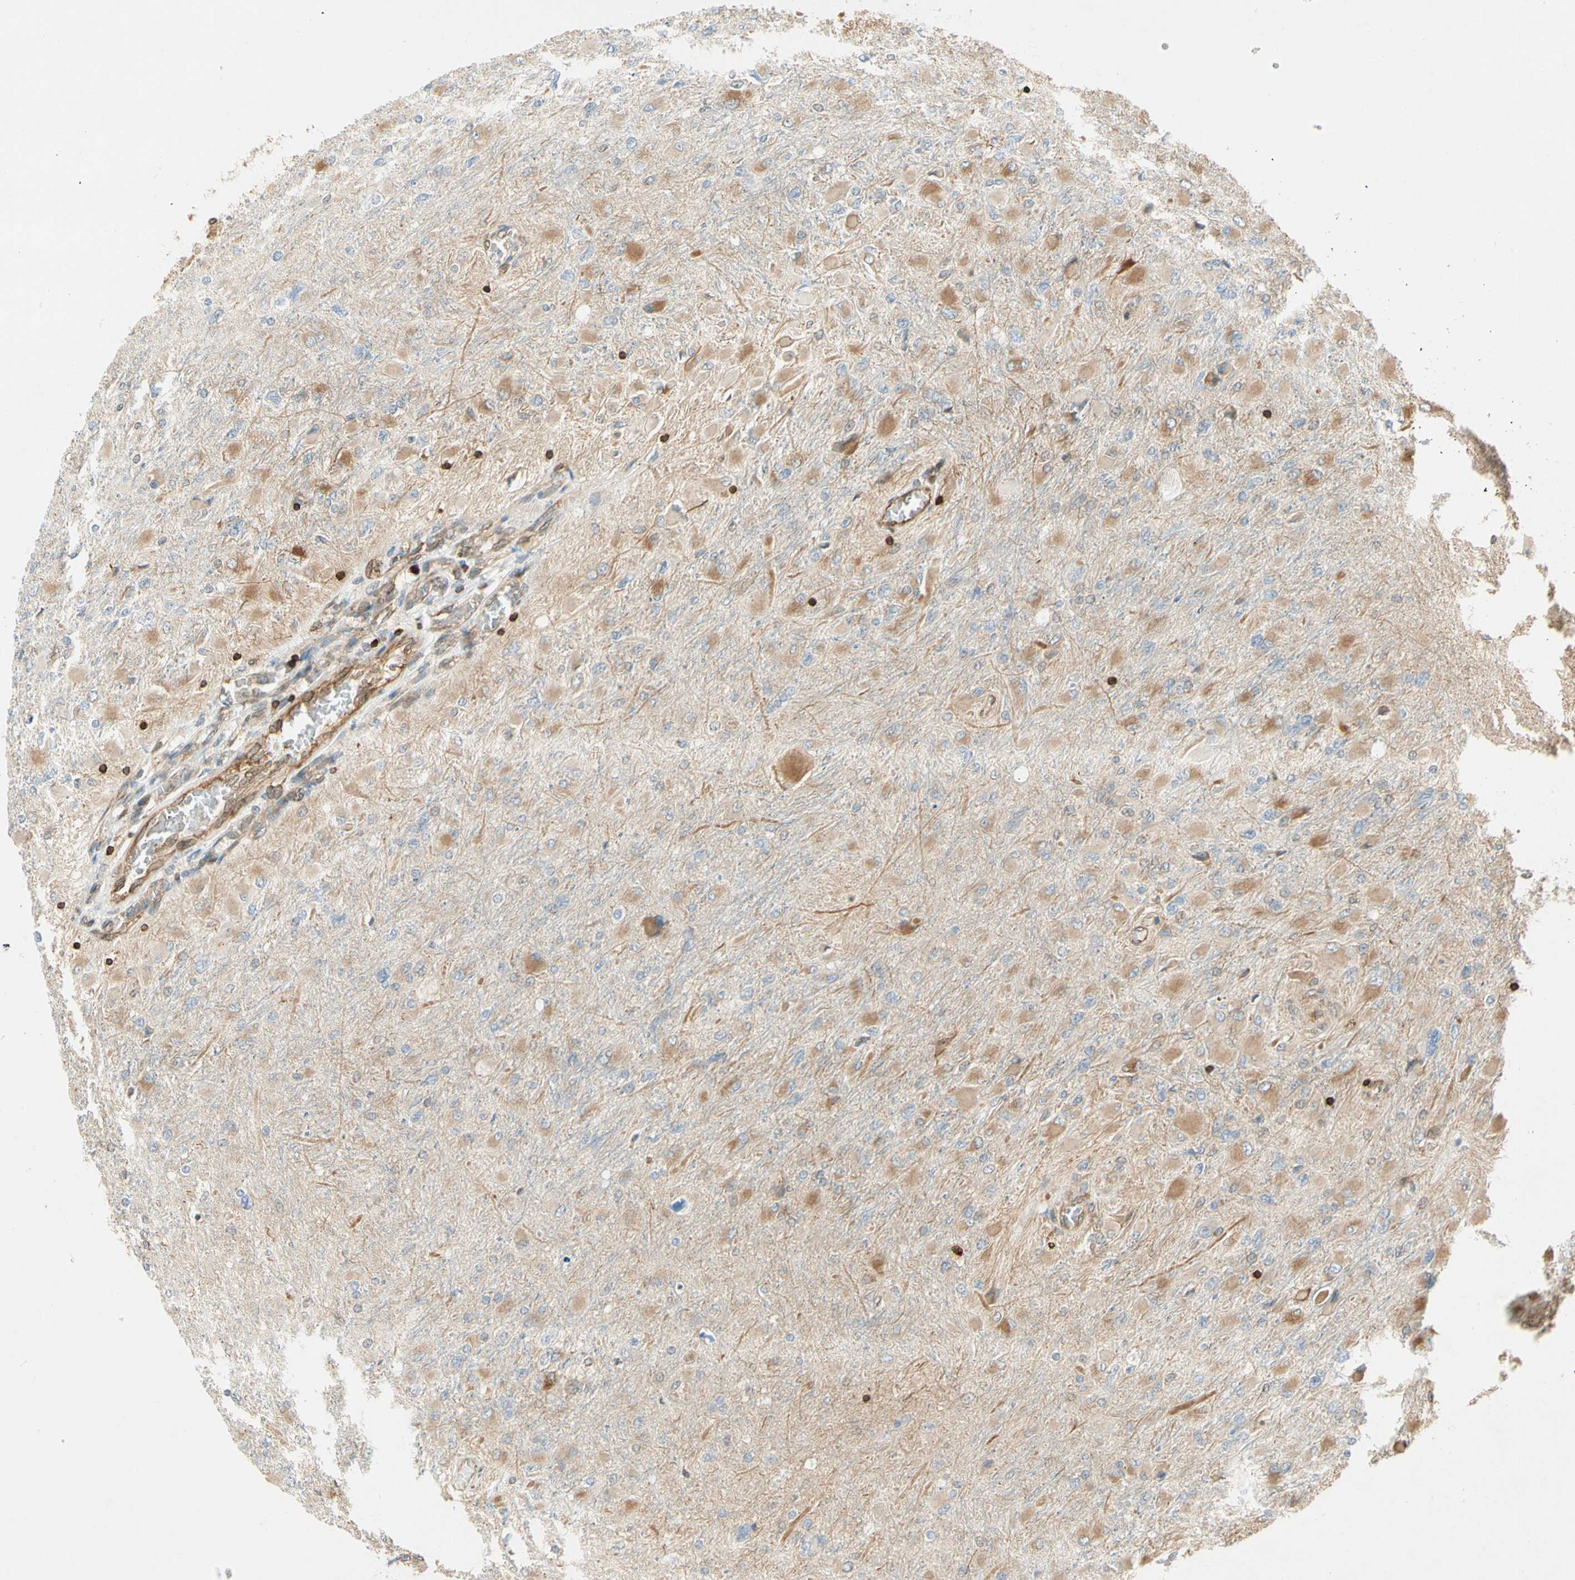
{"staining": {"intensity": "moderate", "quantity": ">75%", "location": "cytoplasmic/membranous"}, "tissue": "glioma", "cell_type": "Tumor cells", "image_type": "cancer", "snomed": [{"axis": "morphology", "description": "Glioma, malignant, High grade"}, {"axis": "topography", "description": "Cerebral cortex"}], "caption": "Immunohistochemical staining of human malignant glioma (high-grade) exhibits moderate cytoplasmic/membranous protein expression in about >75% of tumor cells. (brown staining indicates protein expression, while blue staining denotes nuclei).", "gene": "TAPBP", "patient": {"sex": "female", "age": 36}}